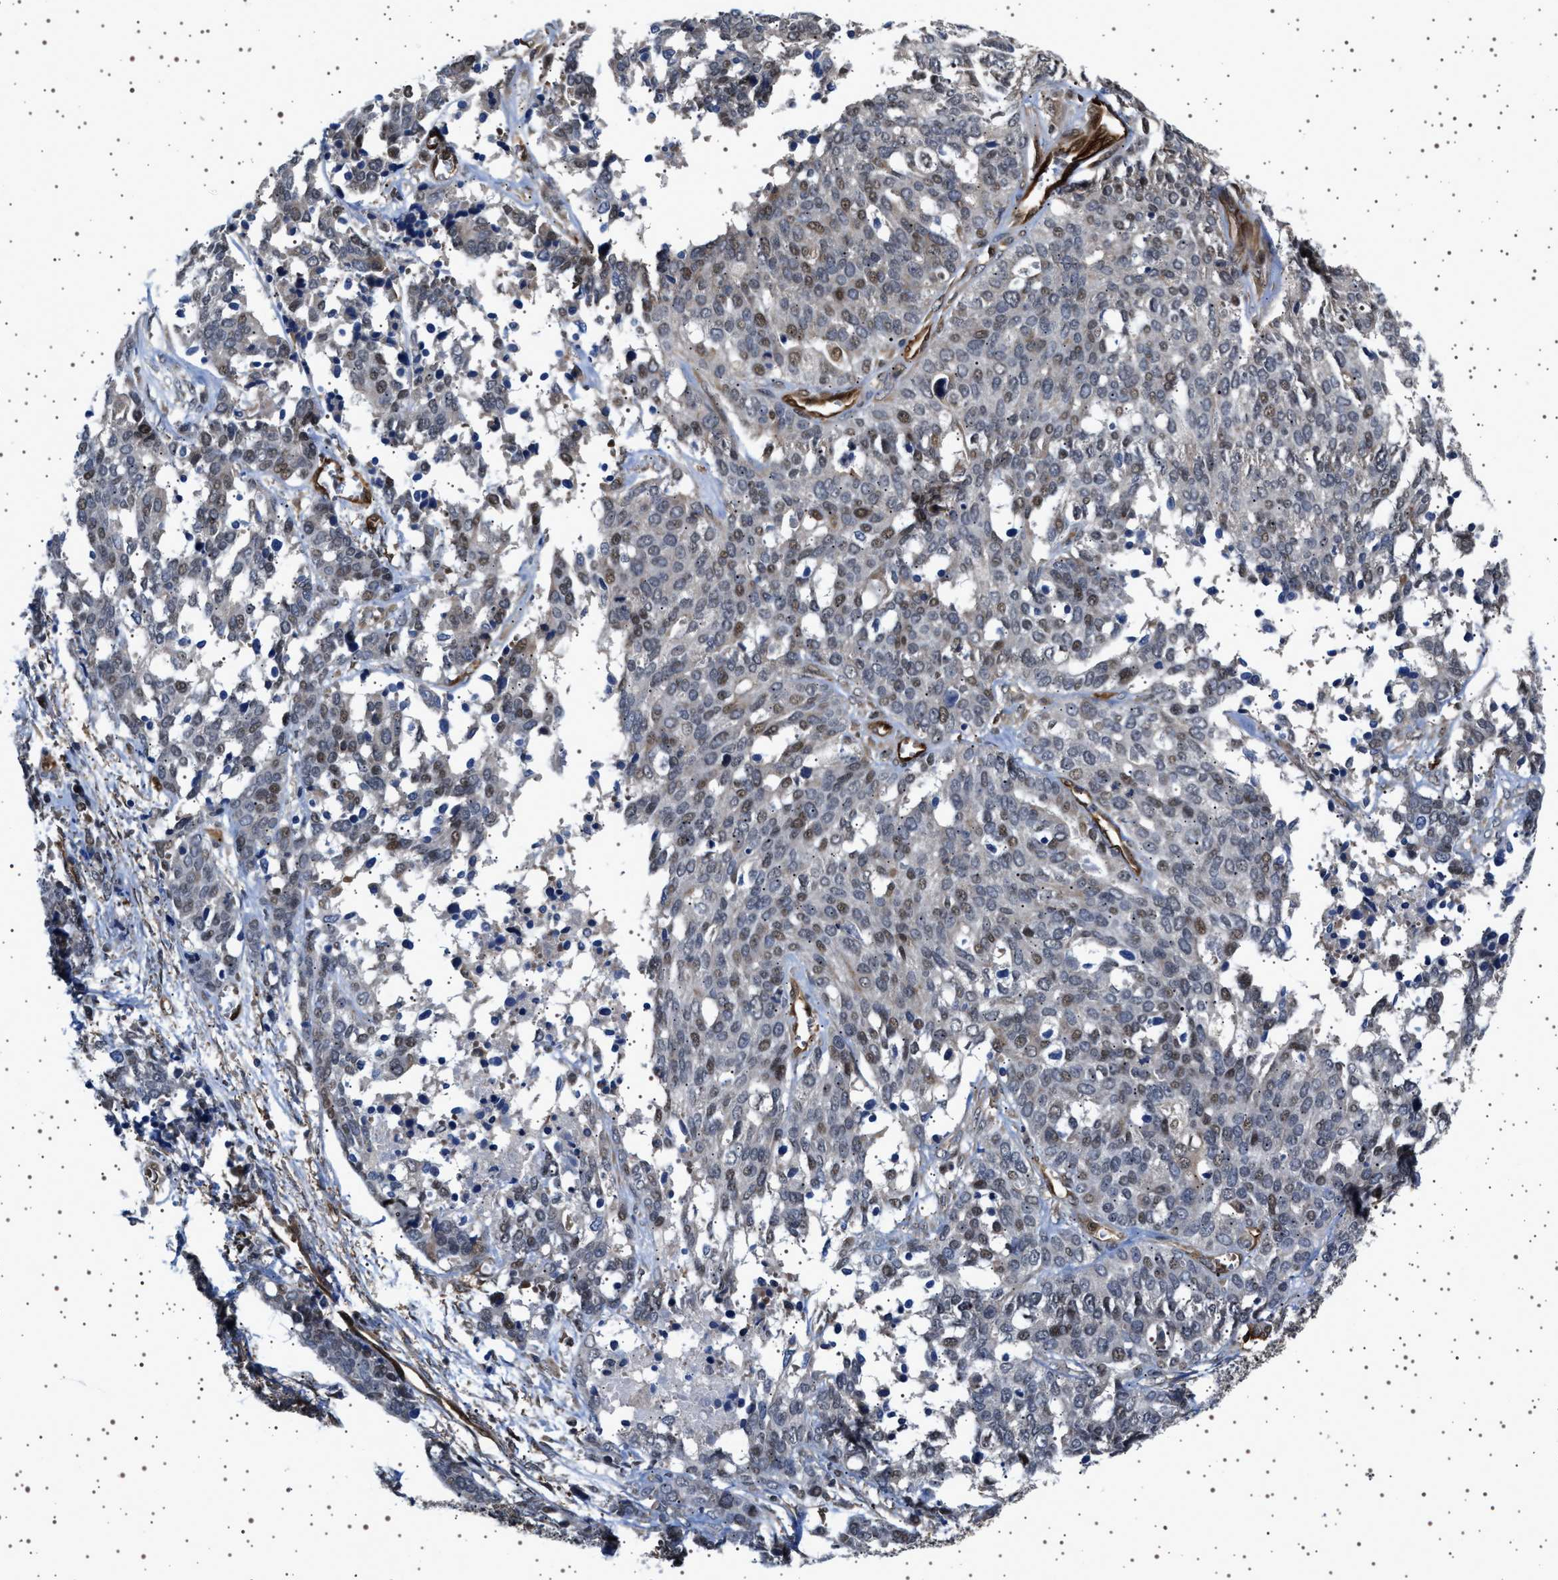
{"staining": {"intensity": "weak", "quantity": "25%-75%", "location": "nuclear"}, "tissue": "ovarian cancer", "cell_type": "Tumor cells", "image_type": "cancer", "snomed": [{"axis": "morphology", "description": "Cystadenocarcinoma, serous, NOS"}, {"axis": "topography", "description": "Ovary"}], "caption": "This micrograph displays immunohistochemistry staining of human serous cystadenocarcinoma (ovarian), with low weak nuclear staining in about 25%-75% of tumor cells.", "gene": "BAG3", "patient": {"sex": "female", "age": 44}}